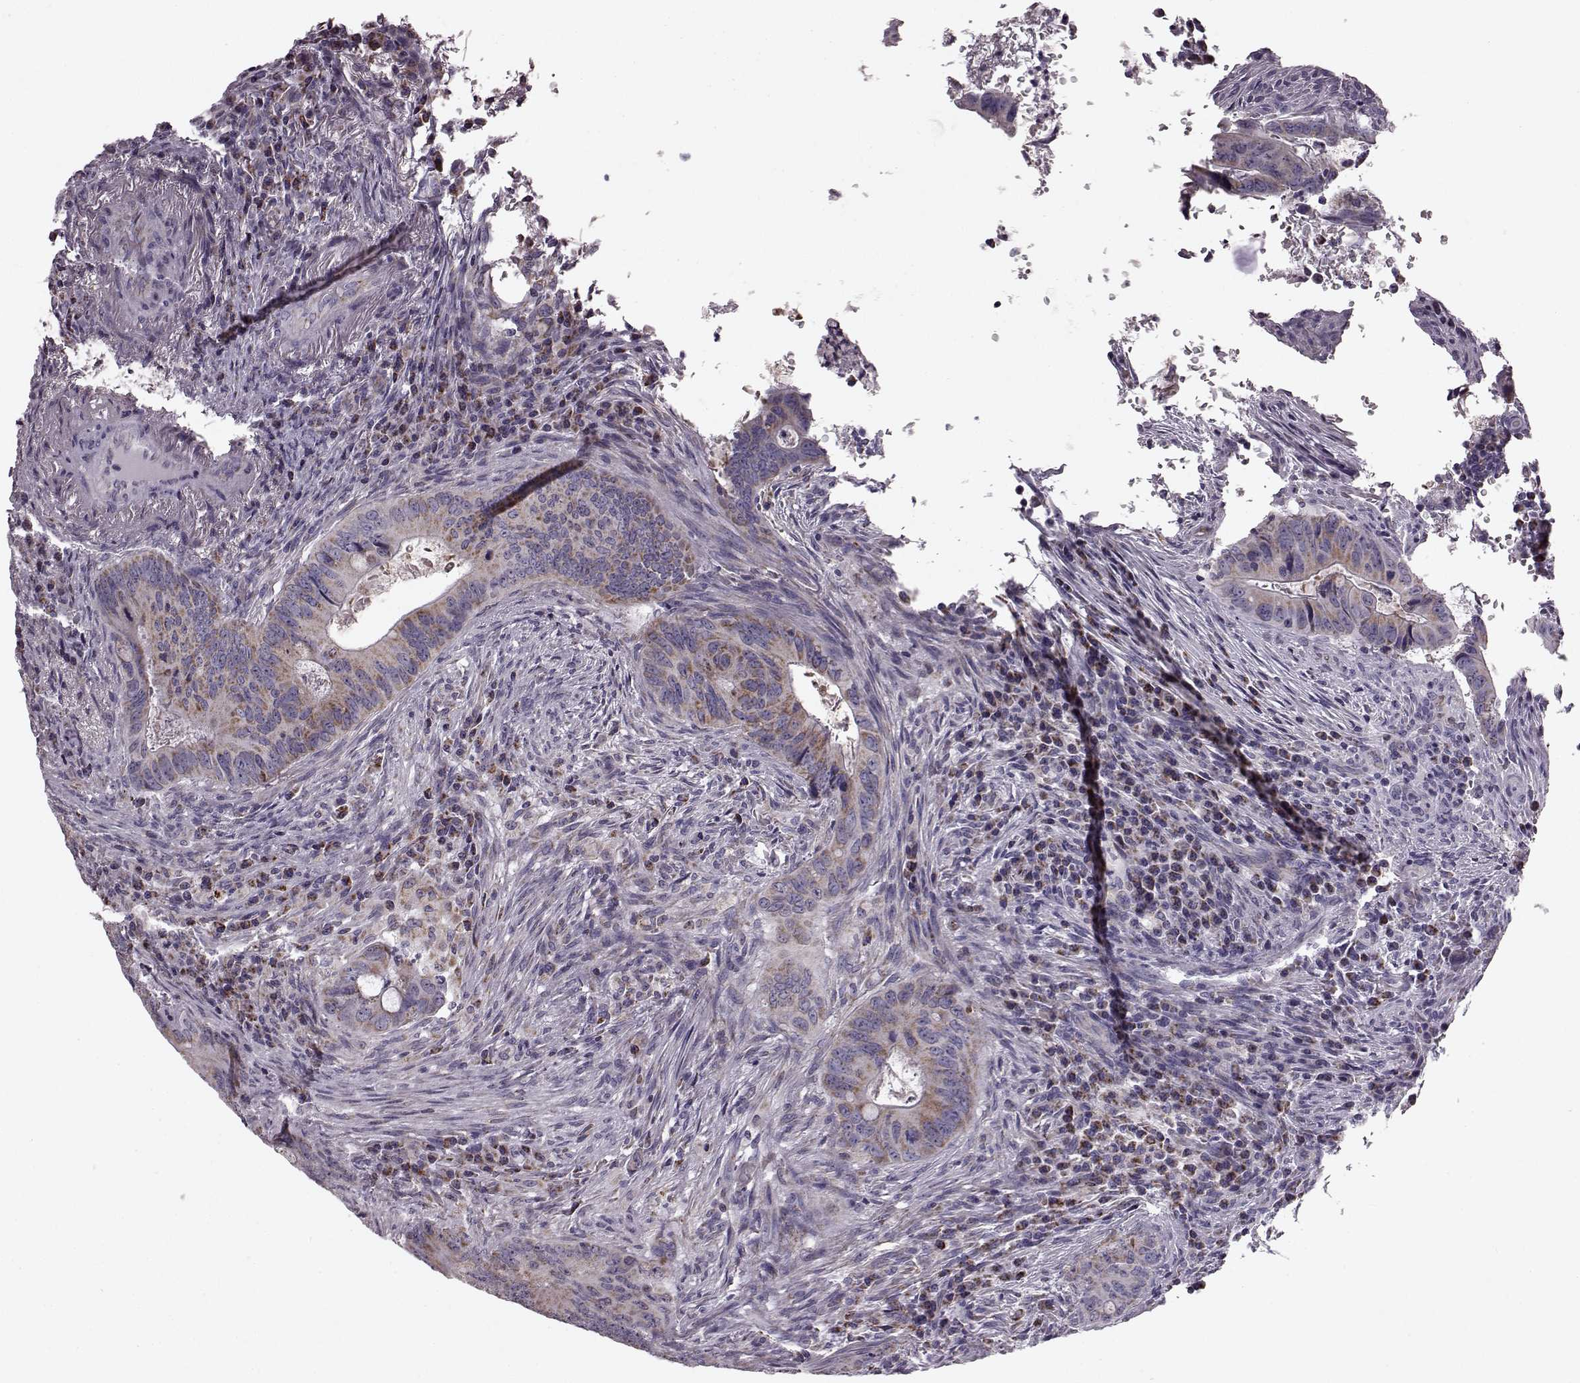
{"staining": {"intensity": "moderate", "quantity": ">75%", "location": "cytoplasmic/membranous"}, "tissue": "colorectal cancer", "cell_type": "Tumor cells", "image_type": "cancer", "snomed": [{"axis": "morphology", "description": "Adenocarcinoma, NOS"}, {"axis": "topography", "description": "Colon"}], "caption": "A histopathology image of colorectal cancer (adenocarcinoma) stained for a protein displays moderate cytoplasmic/membranous brown staining in tumor cells.", "gene": "ATP5MF", "patient": {"sex": "female", "age": 74}}